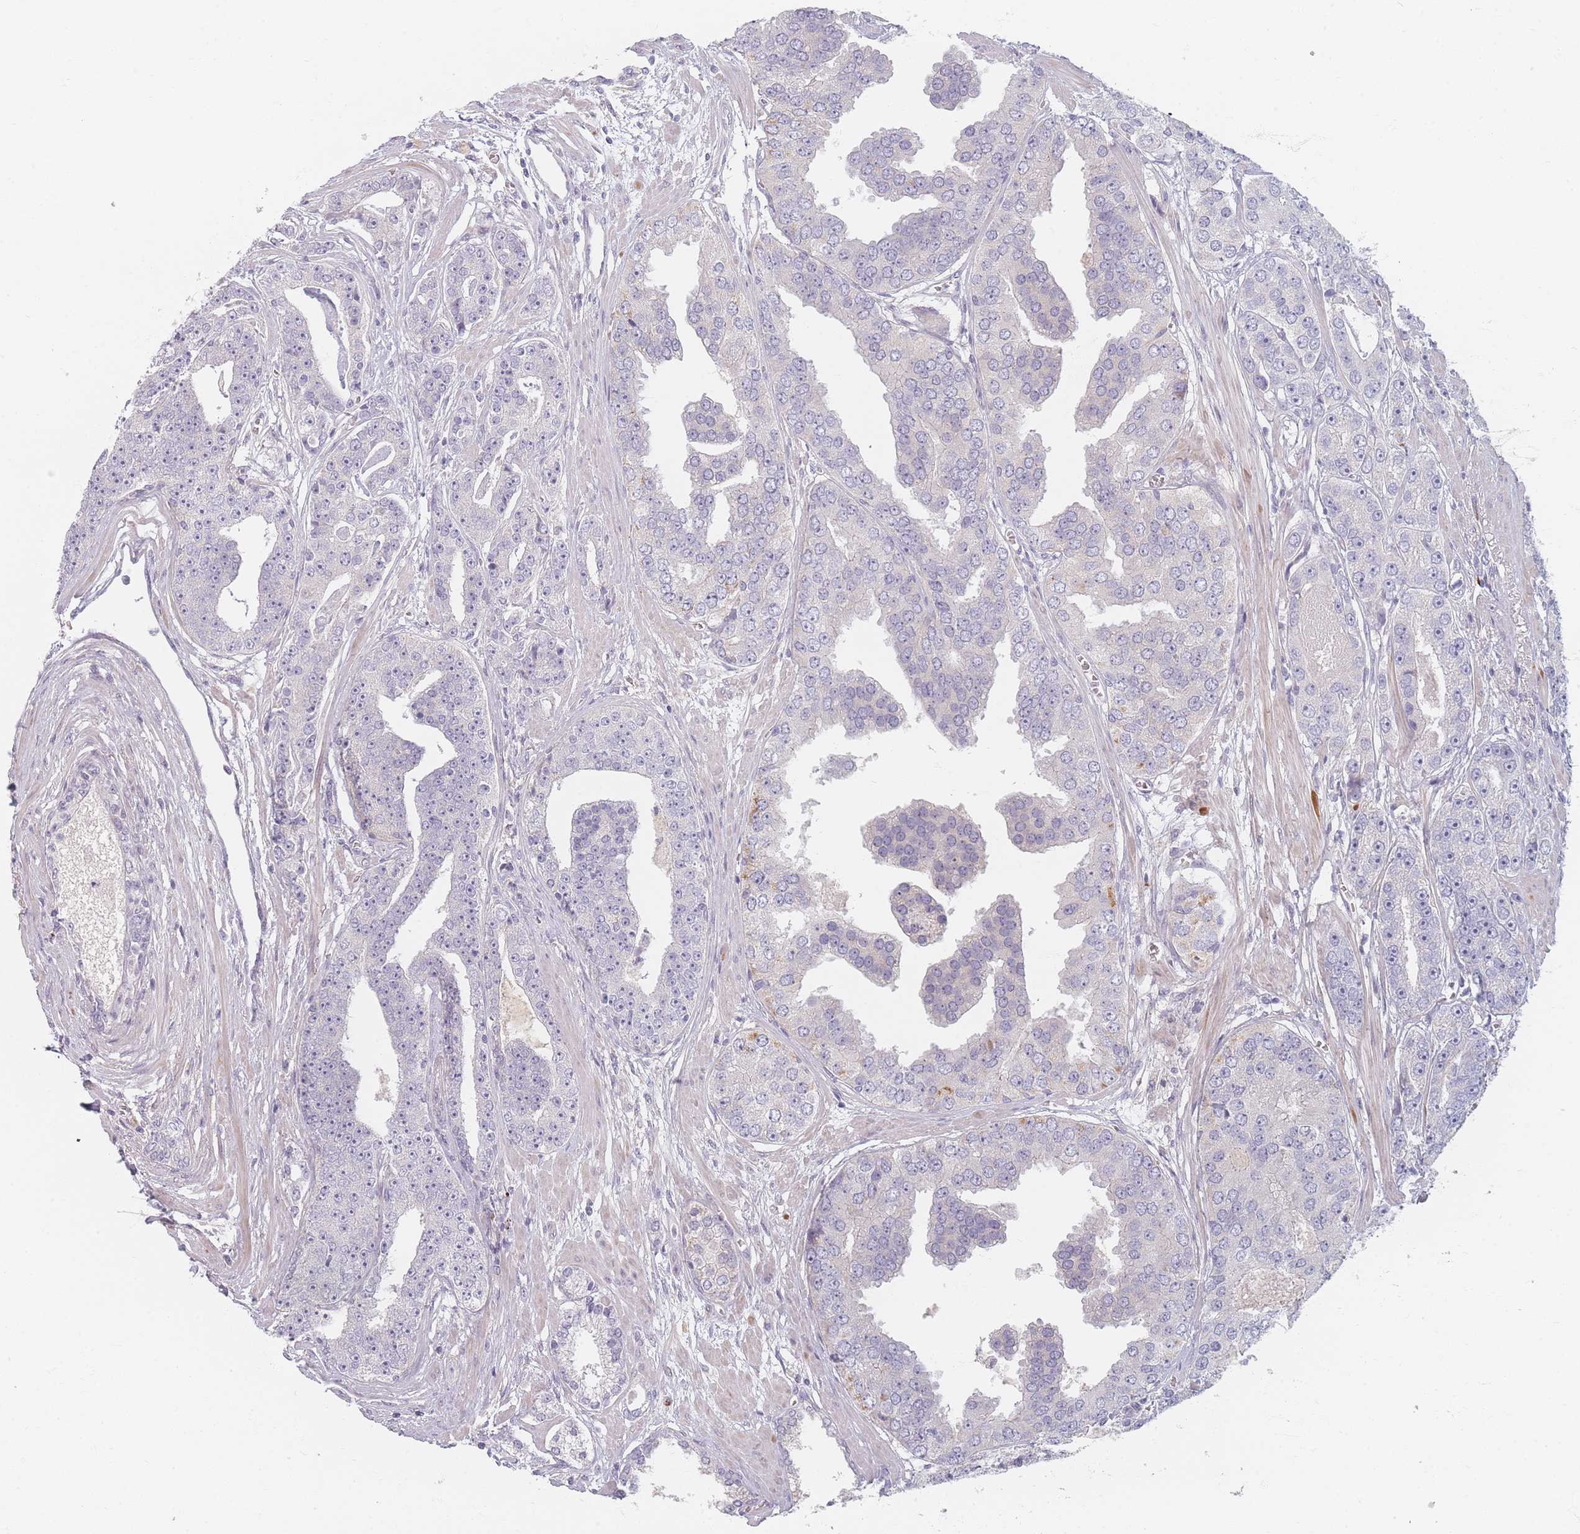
{"staining": {"intensity": "negative", "quantity": "none", "location": "none"}, "tissue": "prostate cancer", "cell_type": "Tumor cells", "image_type": "cancer", "snomed": [{"axis": "morphology", "description": "Adenocarcinoma, High grade"}, {"axis": "topography", "description": "Prostate"}], "caption": "A histopathology image of prostate cancer (high-grade adenocarcinoma) stained for a protein demonstrates no brown staining in tumor cells.", "gene": "TMOD1", "patient": {"sex": "male", "age": 71}}